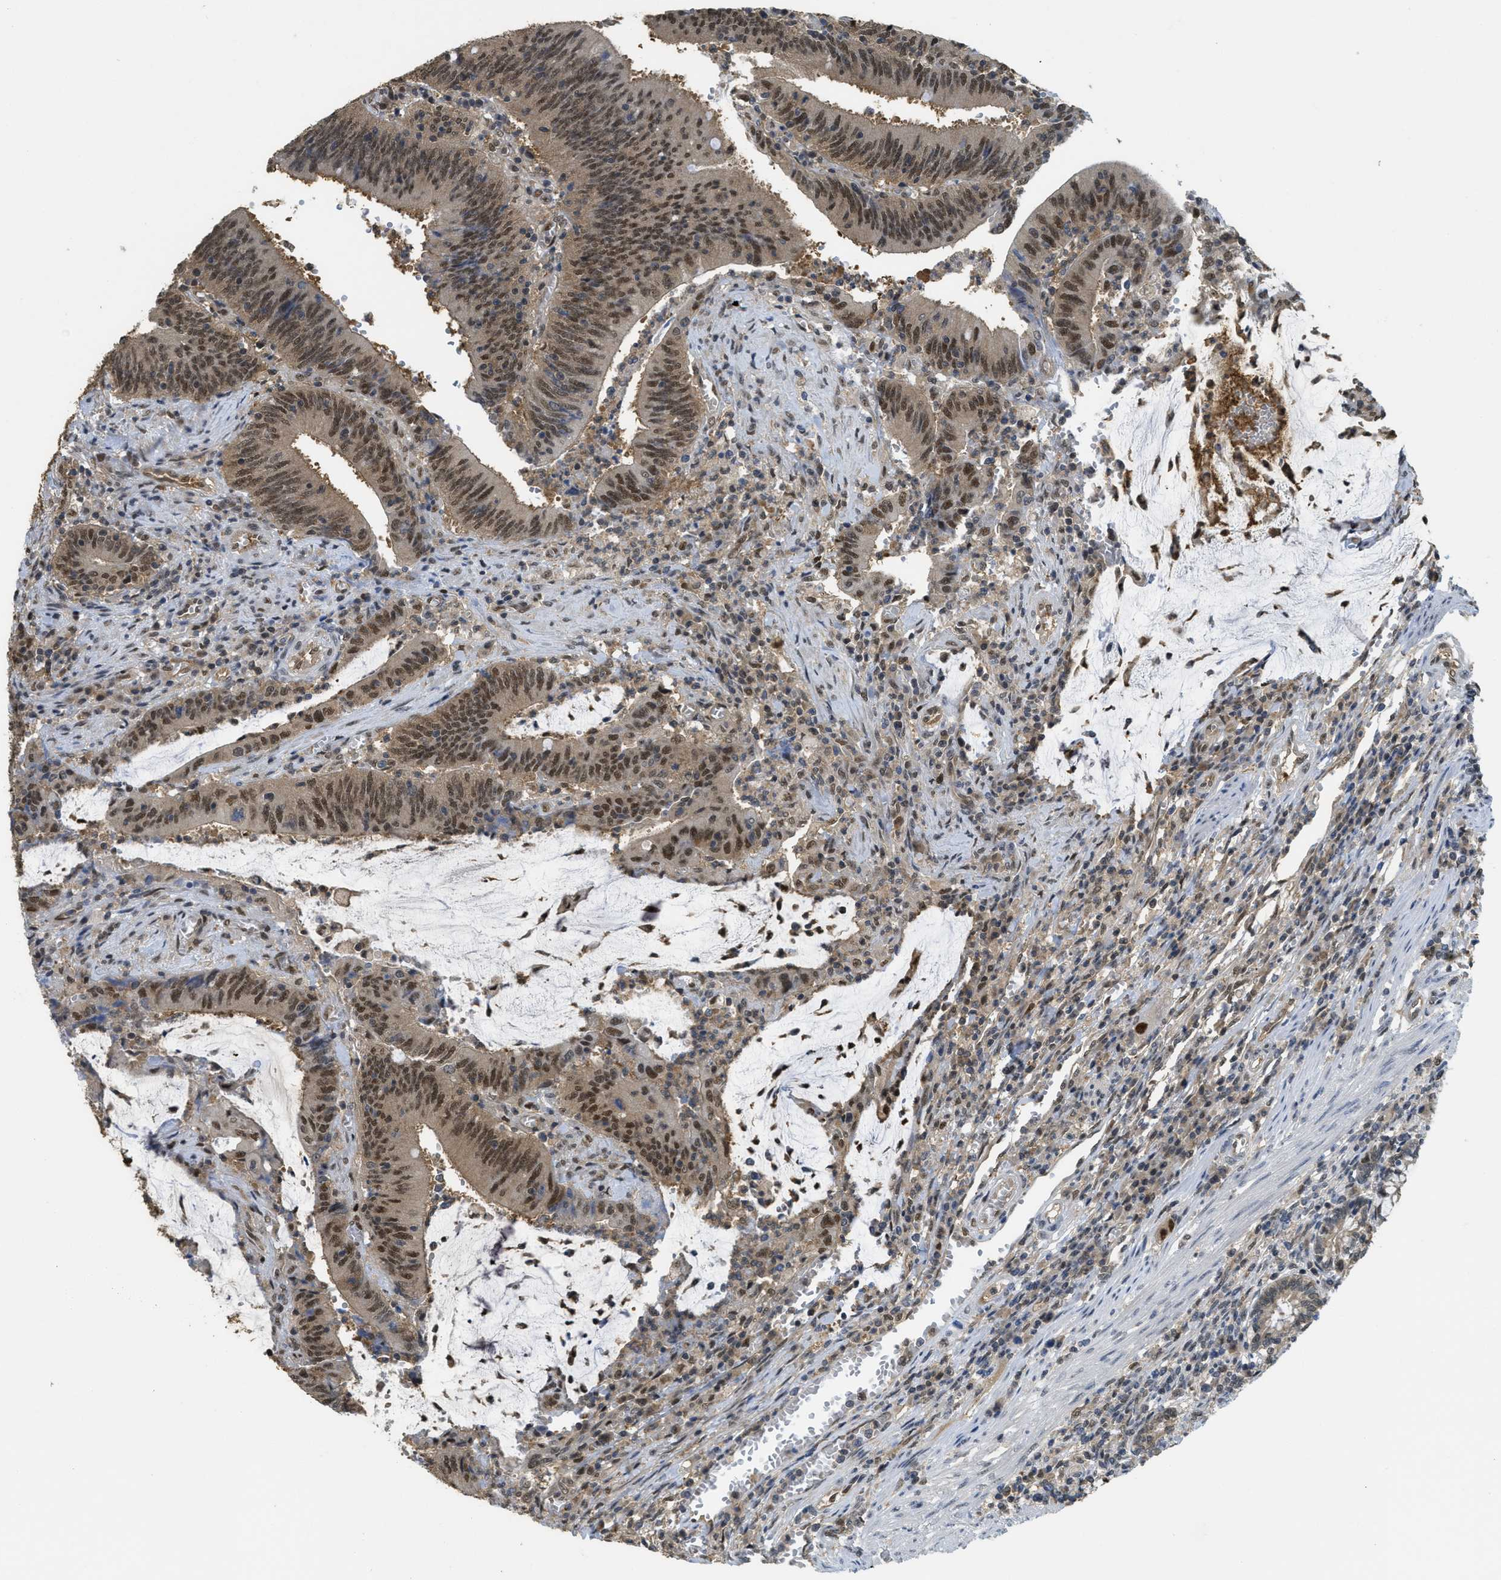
{"staining": {"intensity": "moderate", "quantity": ">75%", "location": "cytoplasmic/membranous,nuclear"}, "tissue": "colorectal cancer", "cell_type": "Tumor cells", "image_type": "cancer", "snomed": [{"axis": "morphology", "description": "Normal tissue, NOS"}, {"axis": "morphology", "description": "Adenocarcinoma, NOS"}, {"axis": "topography", "description": "Rectum"}], "caption": "Tumor cells demonstrate moderate cytoplasmic/membranous and nuclear positivity in approximately >75% of cells in adenocarcinoma (colorectal).", "gene": "PSMC5", "patient": {"sex": "female", "age": 66}}